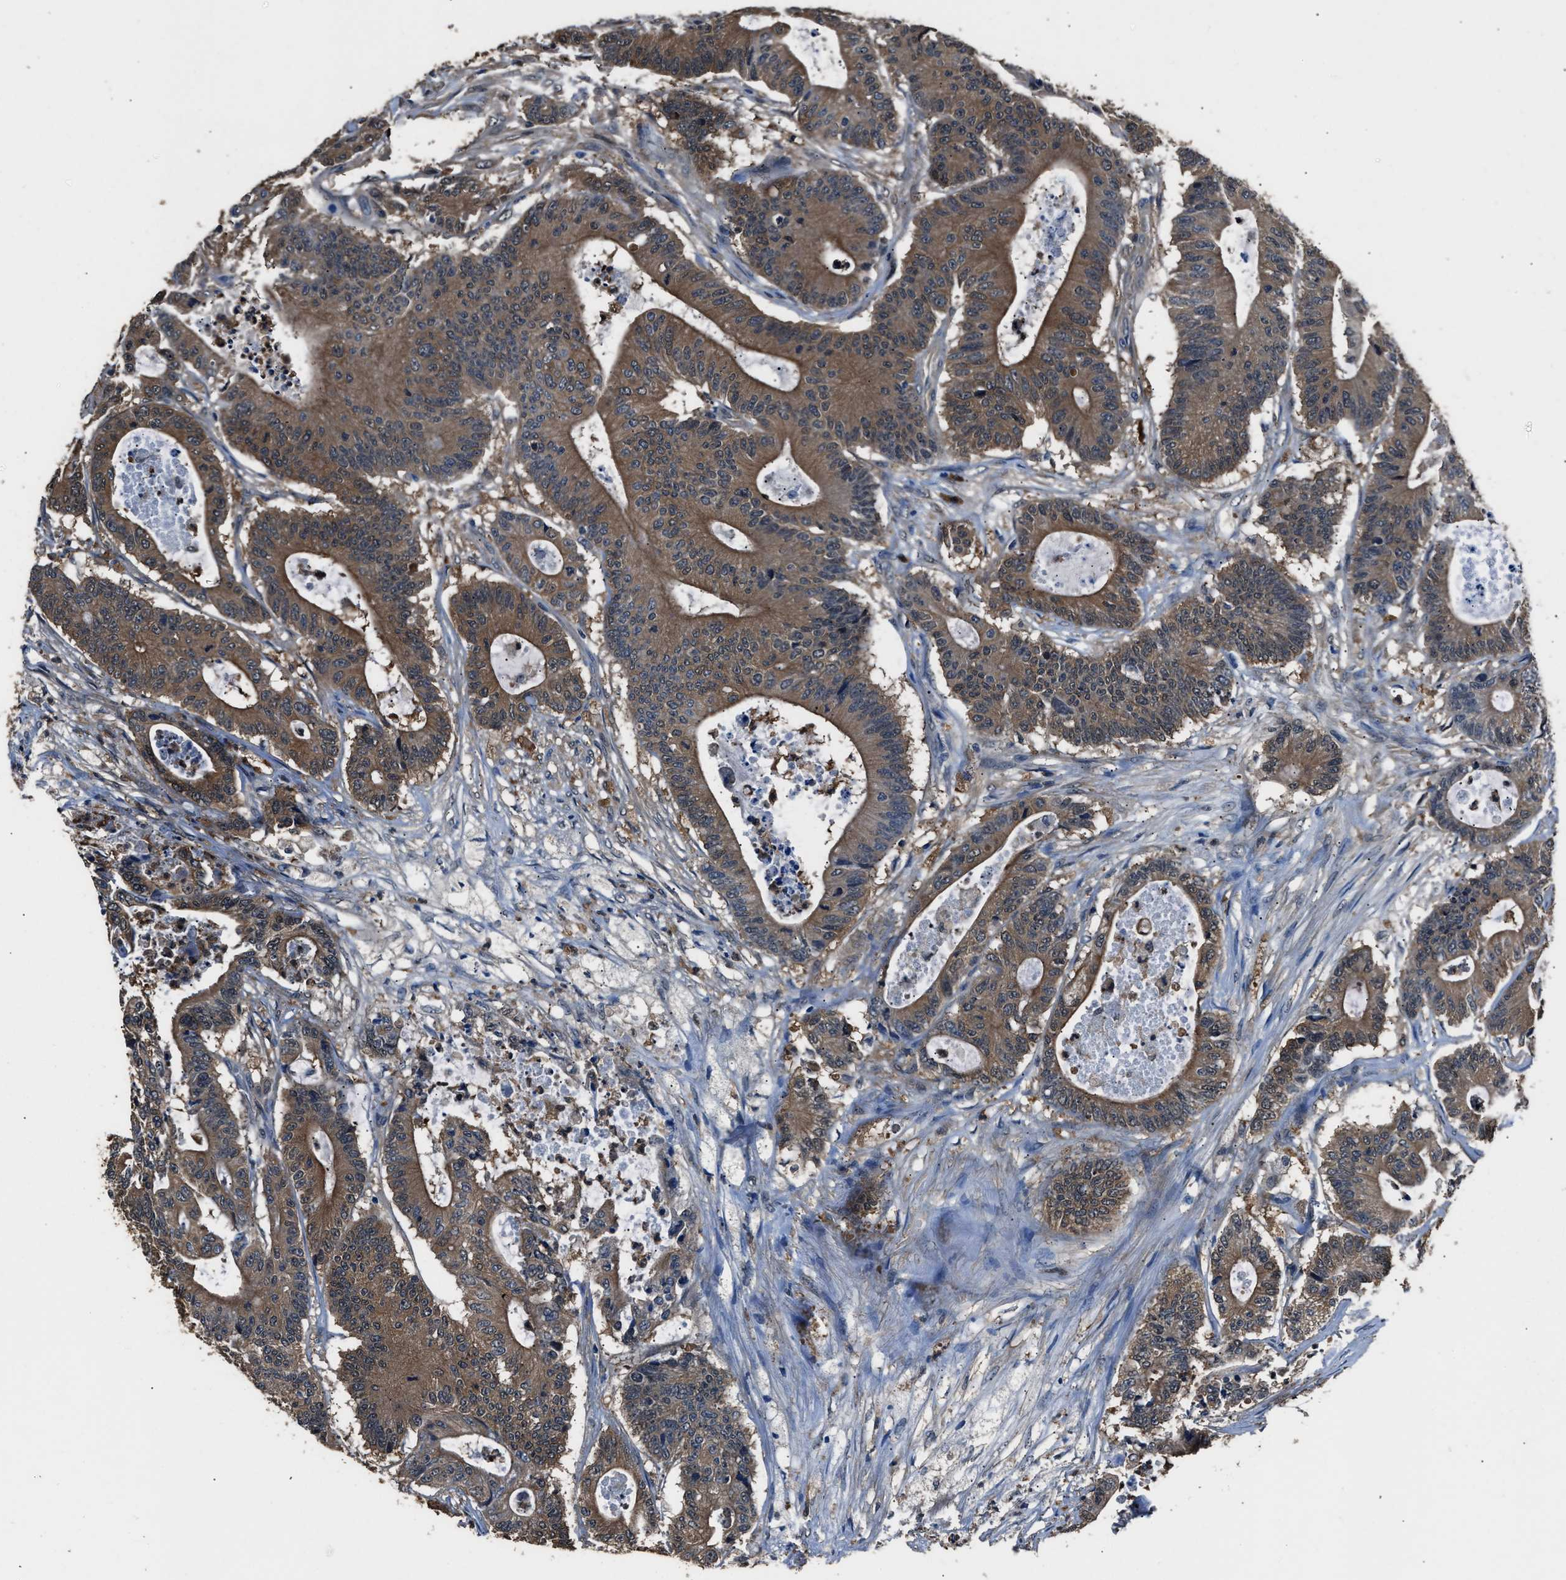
{"staining": {"intensity": "moderate", "quantity": ">75%", "location": "cytoplasmic/membranous"}, "tissue": "colorectal cancer", "cell_type": "Tumor cells", "image_type": "cancer", "snomed": [{"axis": "morphology", "description": "Adenocarcinoma, NOS"}, {"axis": "topography", "description": "Colon"}], "caption": "The immunohistochemical stain shows moderate cytoplasmic/membranous positivity in tumor cells of colorectal cancer tissue. Using DAB (3,3'-diaminobenzidine) (brown) and hematoxylin (blue) stains, captured at high magnification using brightfield microscopy.", "gene": "GSTP1", "patient": {"sex": "female", "age": 84}}